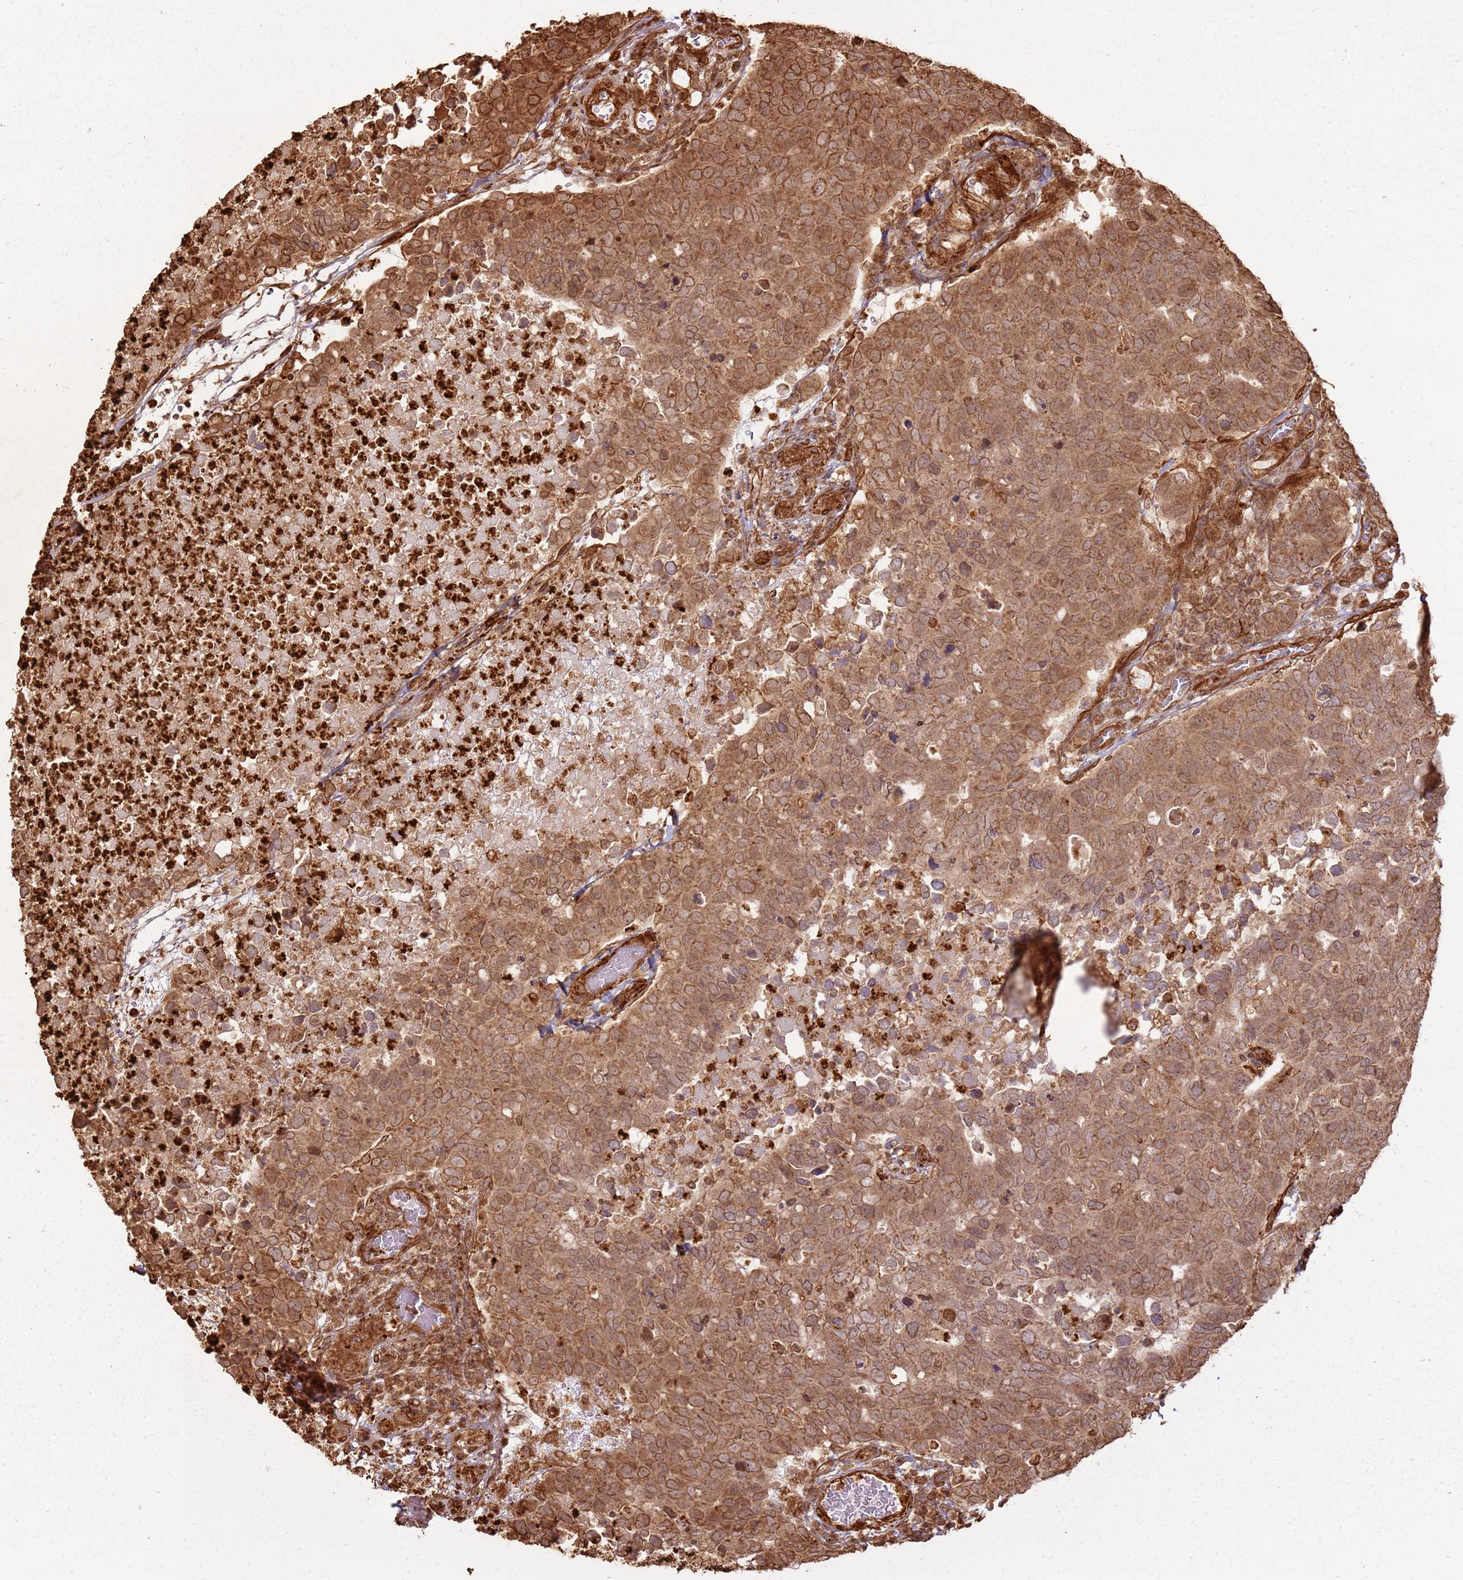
{"staining": {"intensity": "moderate", "quantity": ">75%", "location": "cytoplasmic/membranous"}, "tissue": "breast cancer", "cell_type": "Tumor cells", "image_type": "cancer", "snomed": [{"axis": "morphology", "description": "Duct carcinoma"}, {"axis": "topography", "description": "Breast"}], "caption": "Protein expression analysis of human infiltrating ductal carcinoma (breast) reveals moderate cytoplasmic/membranous positivity in about >75% of tumor cells. The staining is performed using DAB brown chromogen to label protein expression. The nuclei are counter-stained blue using hematoxylin.", "gene": "DDX59", "patient": {"sex": "female", "age": 83}}